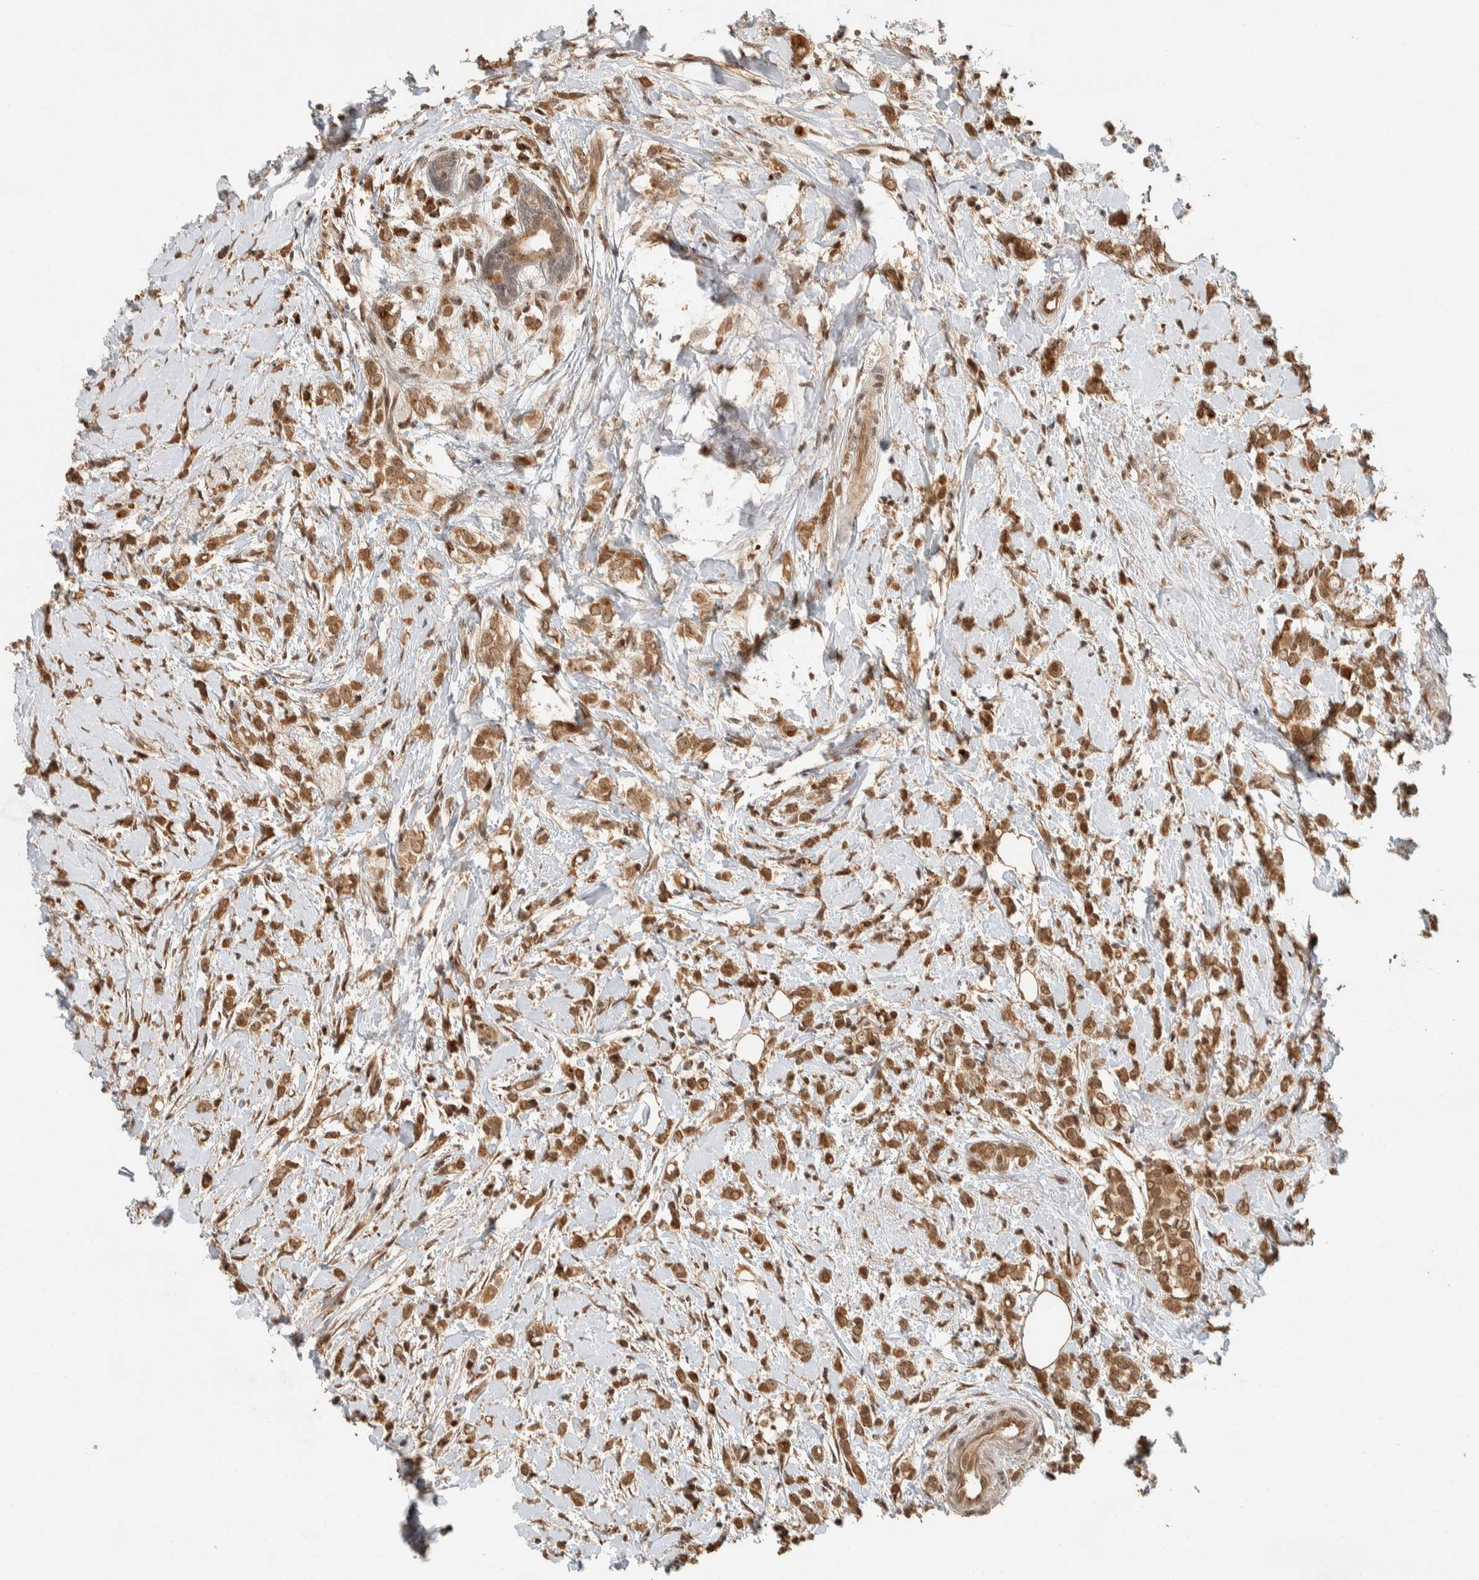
{"staining": {"intensity": "moderate", "quantity": ">75%", "location": "cytoplasmic/membranous,nuclear"}, "tissue": "breast cancer", "cell_type": "Tumor cells", "image_type": "cancer", "snomed": [{"axis": "morphology", "description": "Normal tissue, NOS"}, {"axis": "morphology", "description": "Lobular carcinoma"}, {"axis": "topography", "description": "Breast"}], "caption": "Immunohistochemical staining of human lobular carcinoma (breast) shows moderate cytoplasmic/membranous and nuclear protein staining in approximately >75% of tumor cells.", "gene": "ZBTB2", "patient": {"sex": "female", "age": 47}}